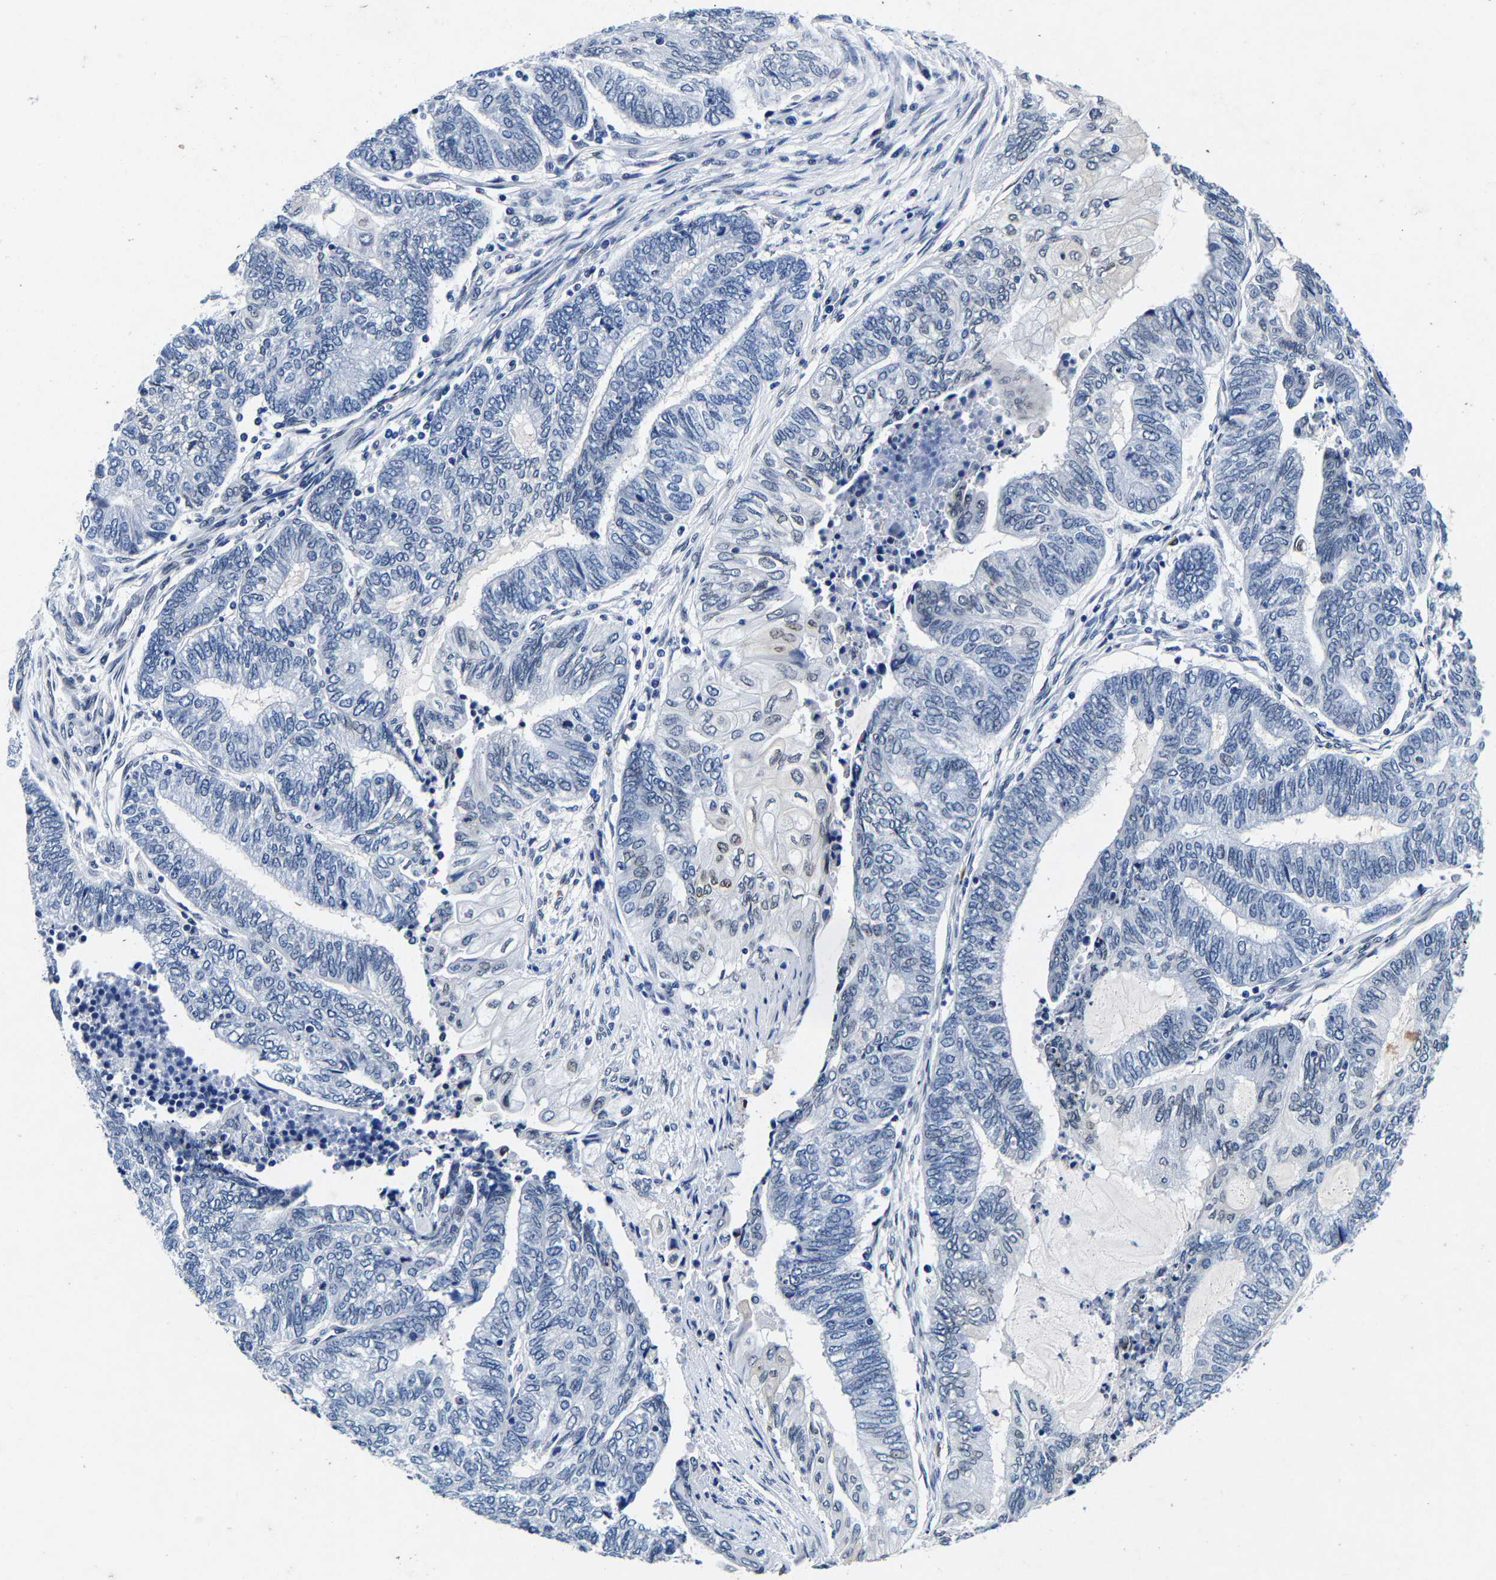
{"staining": {"intensity": "negative", "quantity": "none", "location": "none"}, "tissue": "endometrial cancer", "cell_type": "Tumor cells", "image_type": "cancer", "snomed": [{"axis": "morphology", "description": "Adenocarcinoma, NOS"}, {"axis": "topography", "description": "Uterus"}, {"axis": "topography", "description": "Endometrium"}], "caption": "Tumor cells are negative for brown protein staining in adenocarcinoma (endometrial).", "gene": "UBN2", "patient": {"sex": "female", "age": 70}}